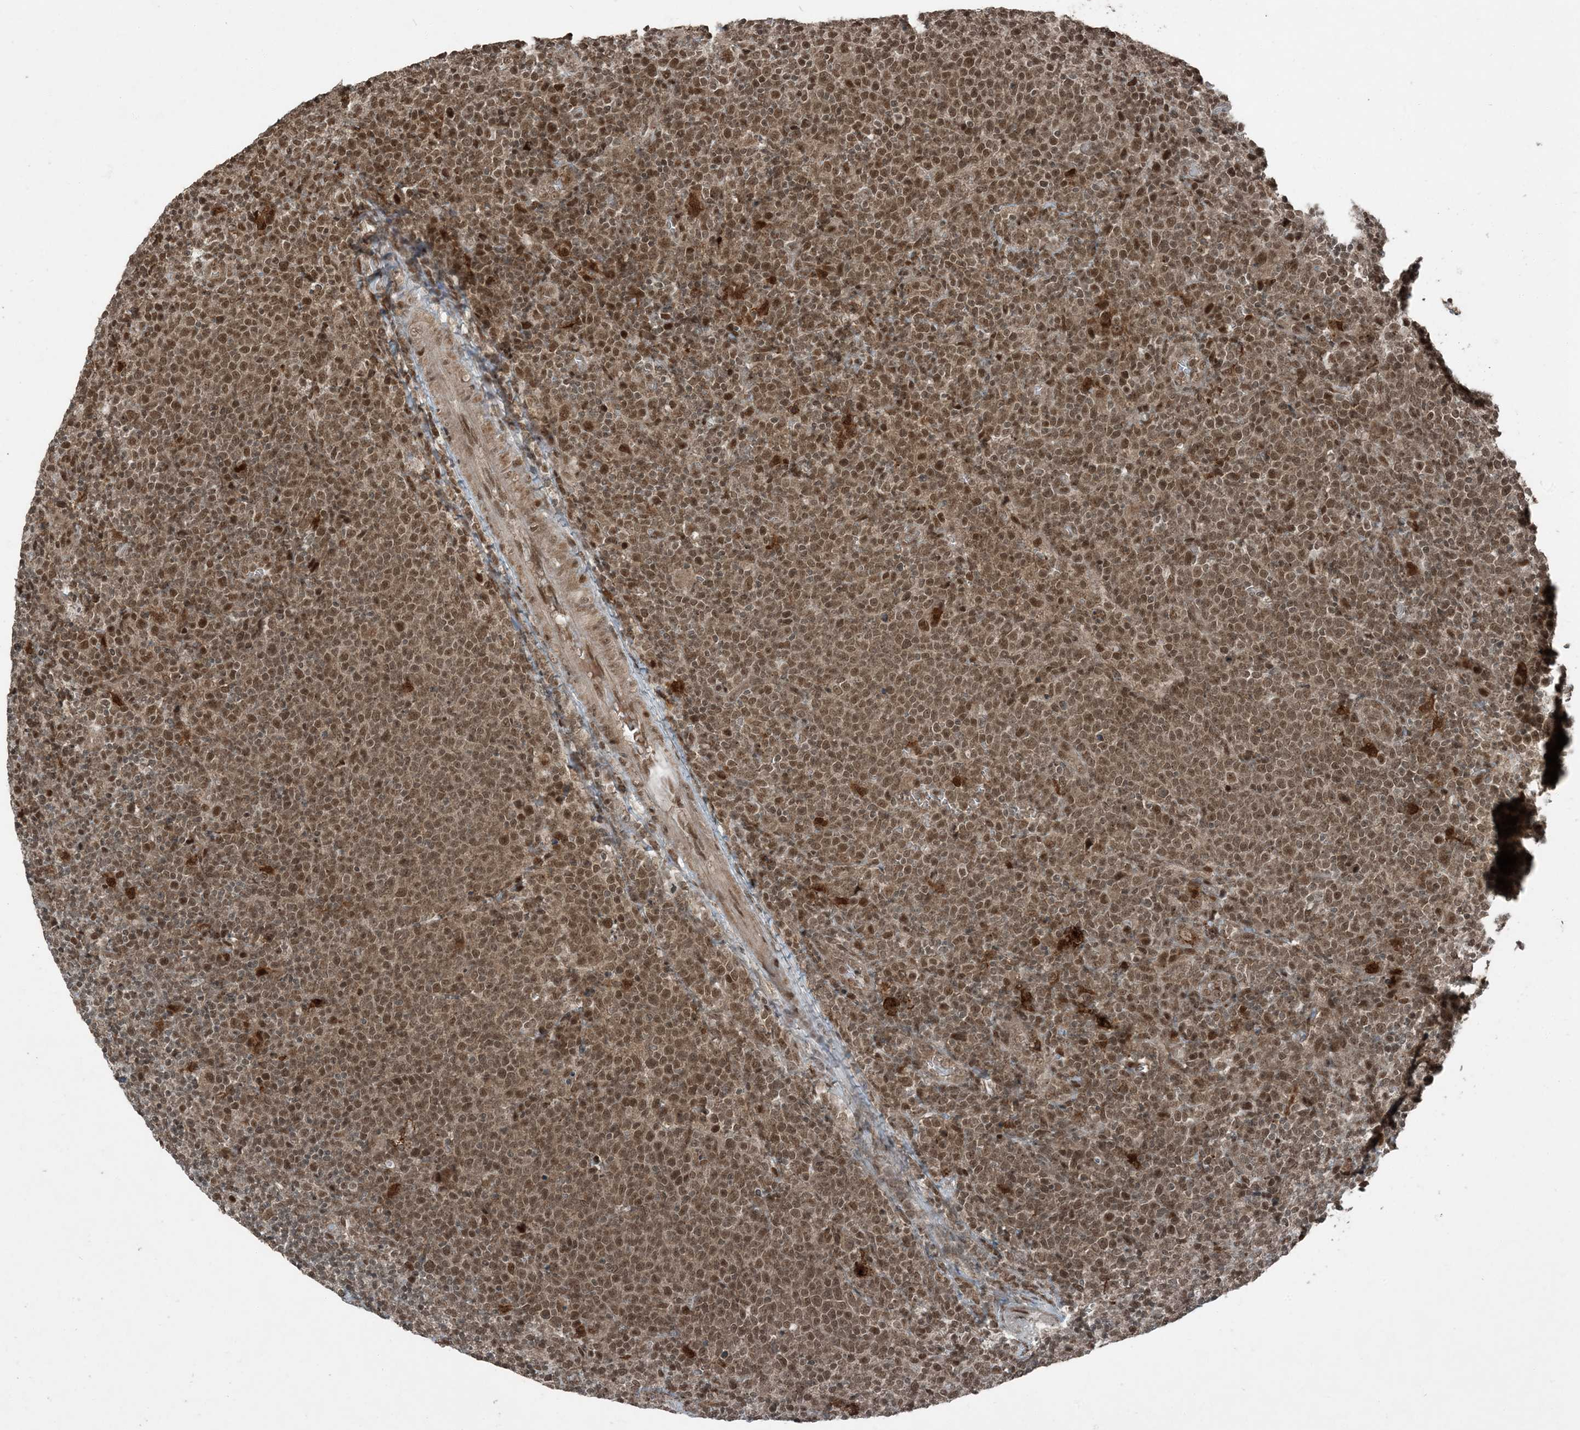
{"staining": {"intensity": "moderate", "quantity": ">75%", "location": "nuclear"}, "tissue": "lymphoma", "cell_type": "Tumor cells", "image_type": "cancer", "snomed": [{"axis": "morphology", "description": "Malignant lymphoma, non-Hodgkin's type, High grade"}, {"axis": "topography", "description": "Lymph node"}], "caption": "A photomicrograph of human malignant lymphoma, non-Hodgkin's type (high-grade) stained for a protein reveals moderate nuclear brown staining in tumor cells. (IHC, brightfield microscopy, high magnification).", "gene": "TRAPPC12", "patient": {"sex": "male", "age": 61}}